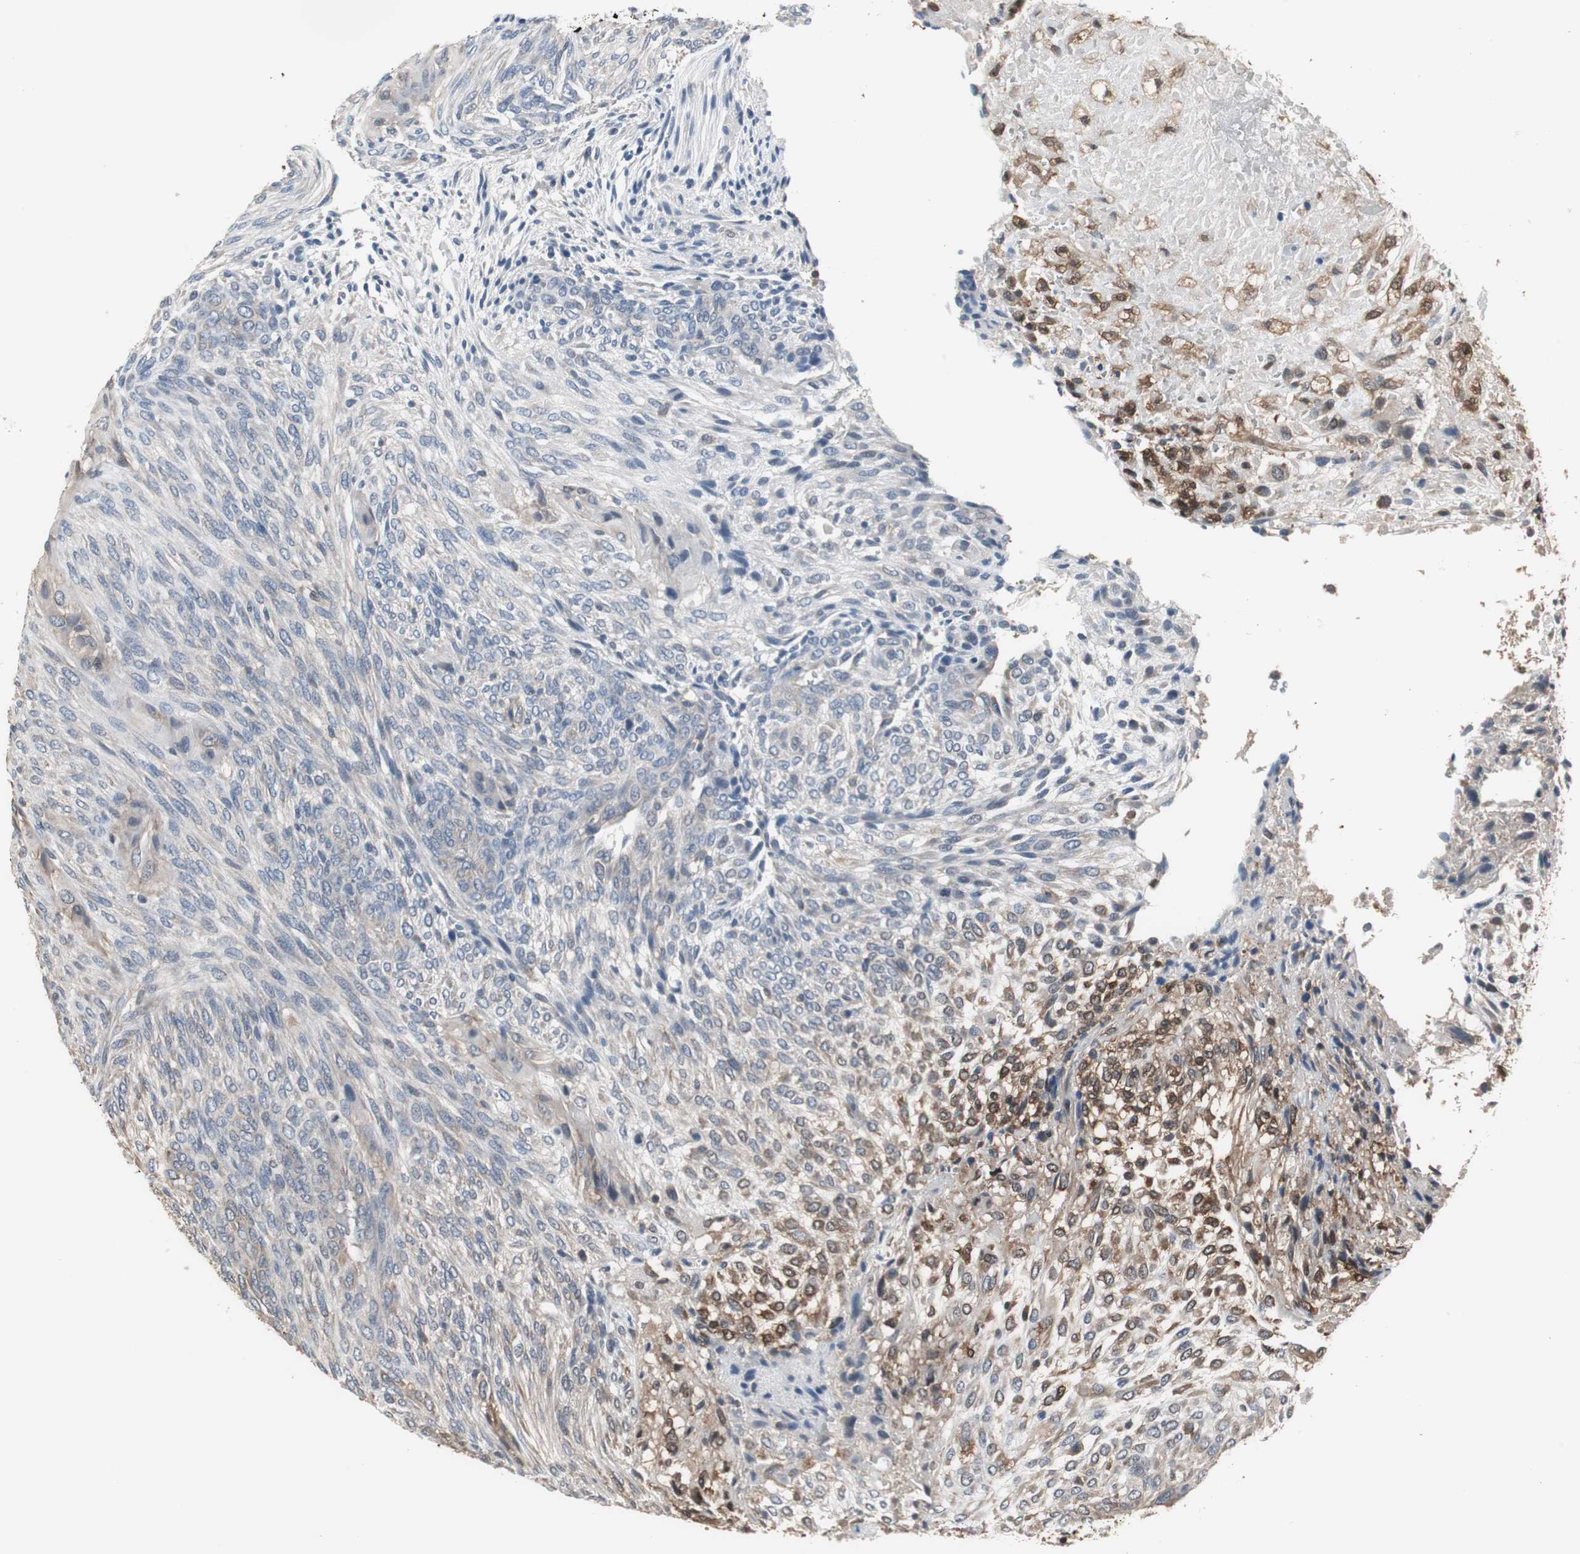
{"staining": {"intensity": "weak", "quantity": "25%-75%", "location": "cytoplasmic/membranous"}, "tissue": "glioma", "cell_type": "Tumor cells", "image_type": "cancer", "snomed": [{"axis": "morphology", "description": "Glioma, malignant, High grade"}, {"axis": "topography", "description": "Cerebral cortex"}], "caption": "Human glioma stained for a protein (brown) exhibits weak cytoplasmic/membranous positive positivity in about 25%-75% of tumor cells.", "gene": "ZSCAN22", "patient": {"sex": "female", "age": 55}}